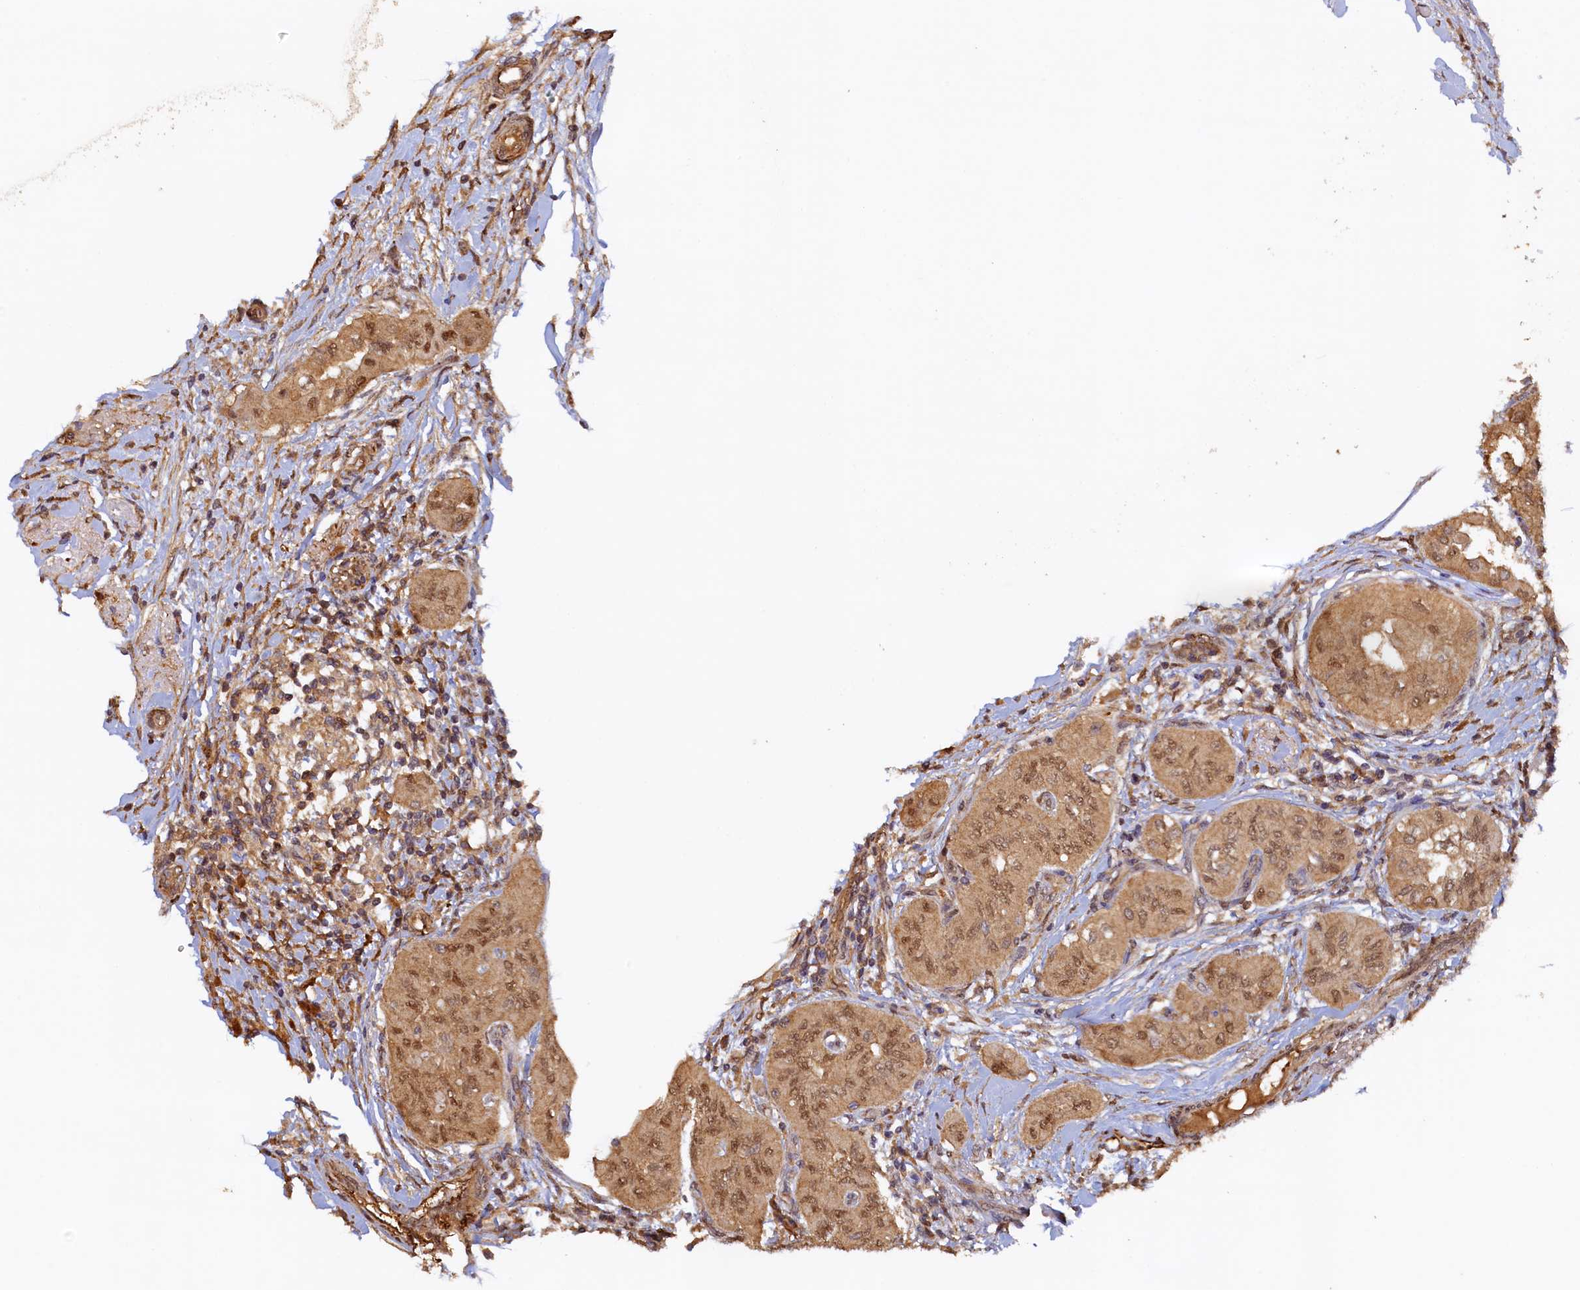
{"staining": {"intensity": "moderate", "quantity": ">75%", "location": "cytoplasmic/membranous,nuclear"}, "tissue": "thyroid cancer", "cell_type": "Tumor cells", "image_type": "cancer", "snomed": [{"axis": "morphology", "description": "Papillary adenocarcinoma, NOS"}, {"axis": "topography", "description": "Thyroid gland"}], "caption": "Immunohistochemical staining of human thyroid cancer (papillary adenocarcinoma) shows medium levels of moderate cytoplasmic/membranous and nuclear positivity in approximately >75% of tumor cells.", "gene": "UBL7", "patient": {"sex": "female", "age": 59}}